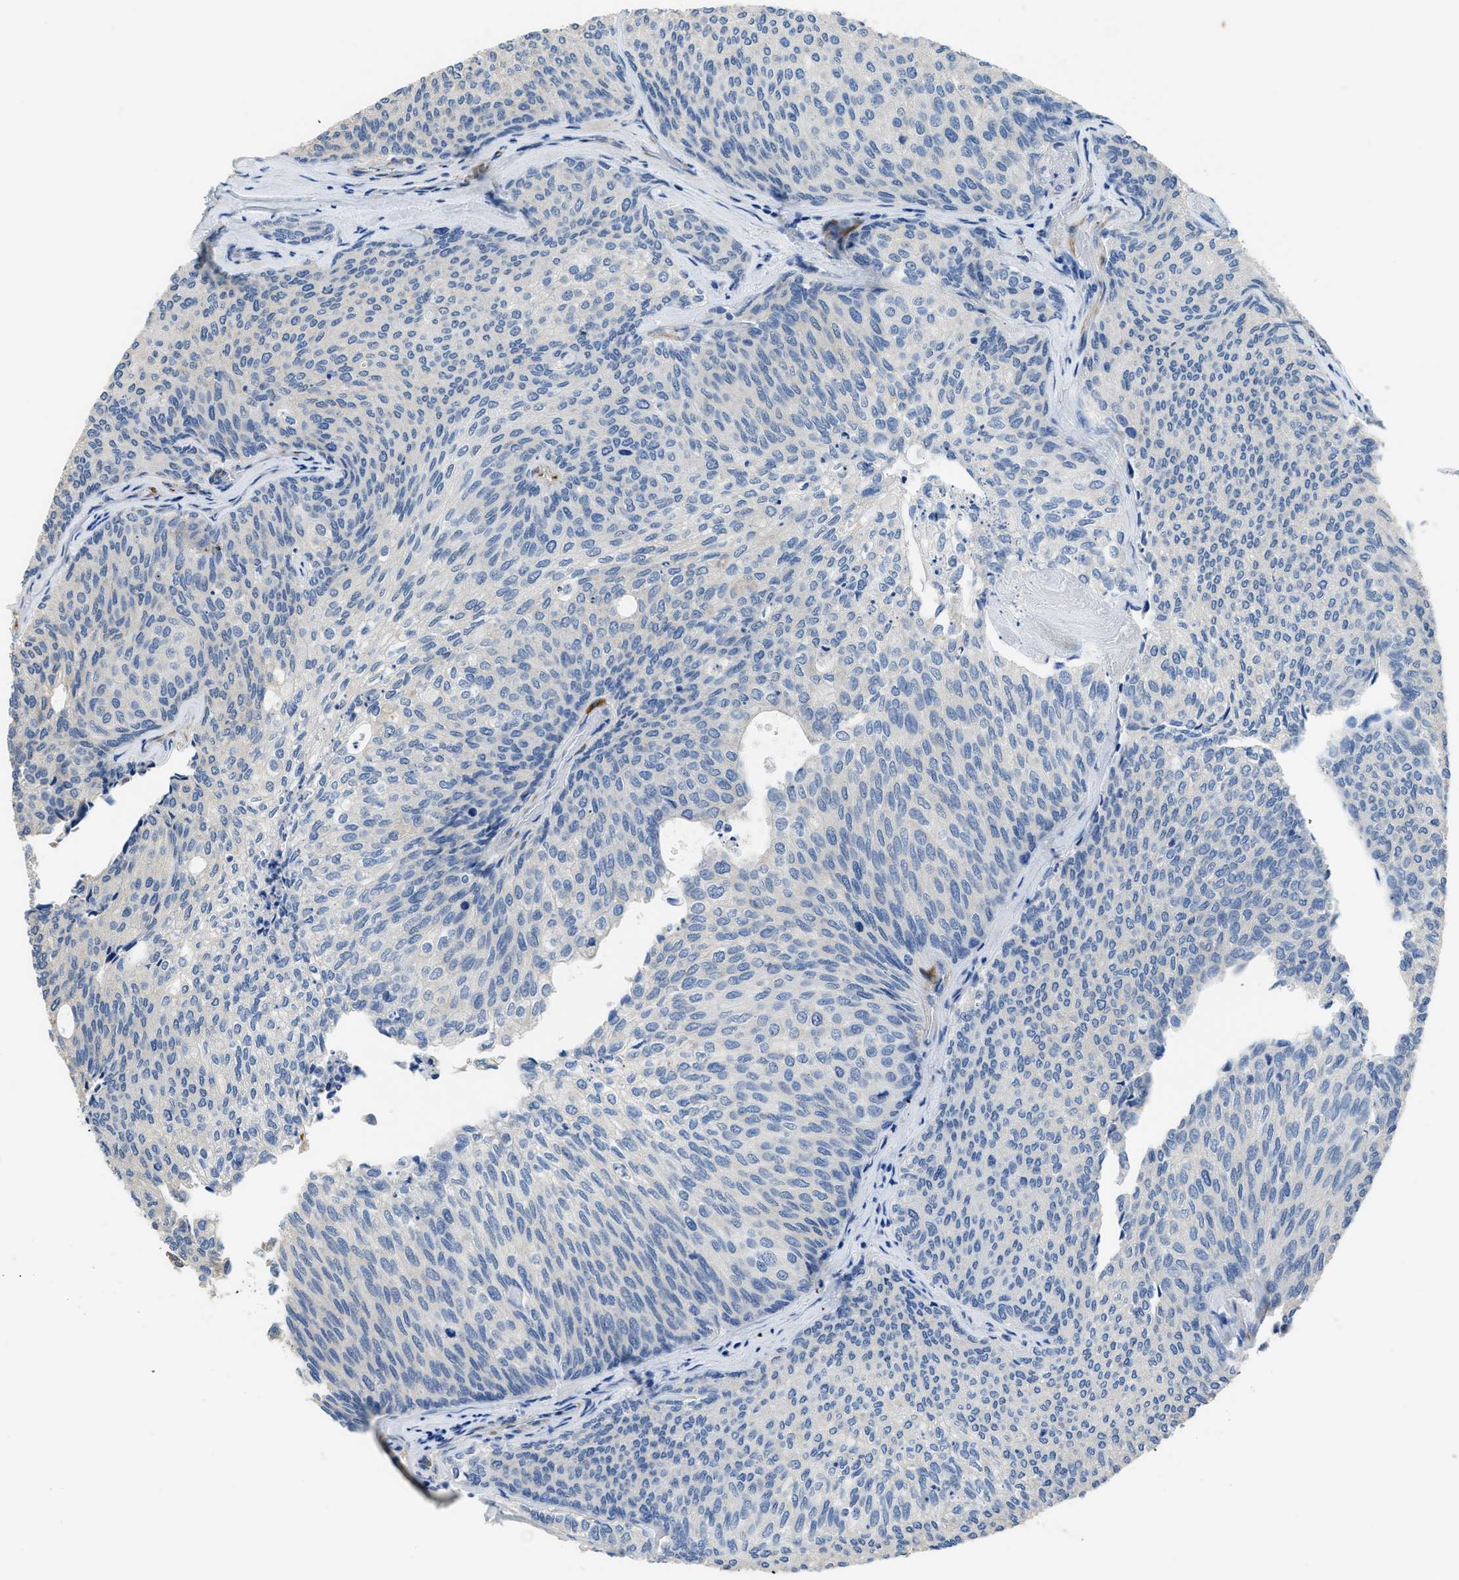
{"staining": {"intensity": "negative", "quantity": "none", "location": "none"}, "tissue": "urothelial cancer", "cell_type": "Tumor cells", "image_type": "cancer", "snomed": [{"axis": "morphology", "description": "Urothelial carcinoma, Low grade"}, {"axis": "topography", "description": "Urinary bladder"}], "caption": "Urothelial carcinoma (low-grade) was stained to show a protein in brown. There is no significant positivity in tumor cells.", "gene": "ZSWIM5", "patient": {"sex": "female", "age": 79}}